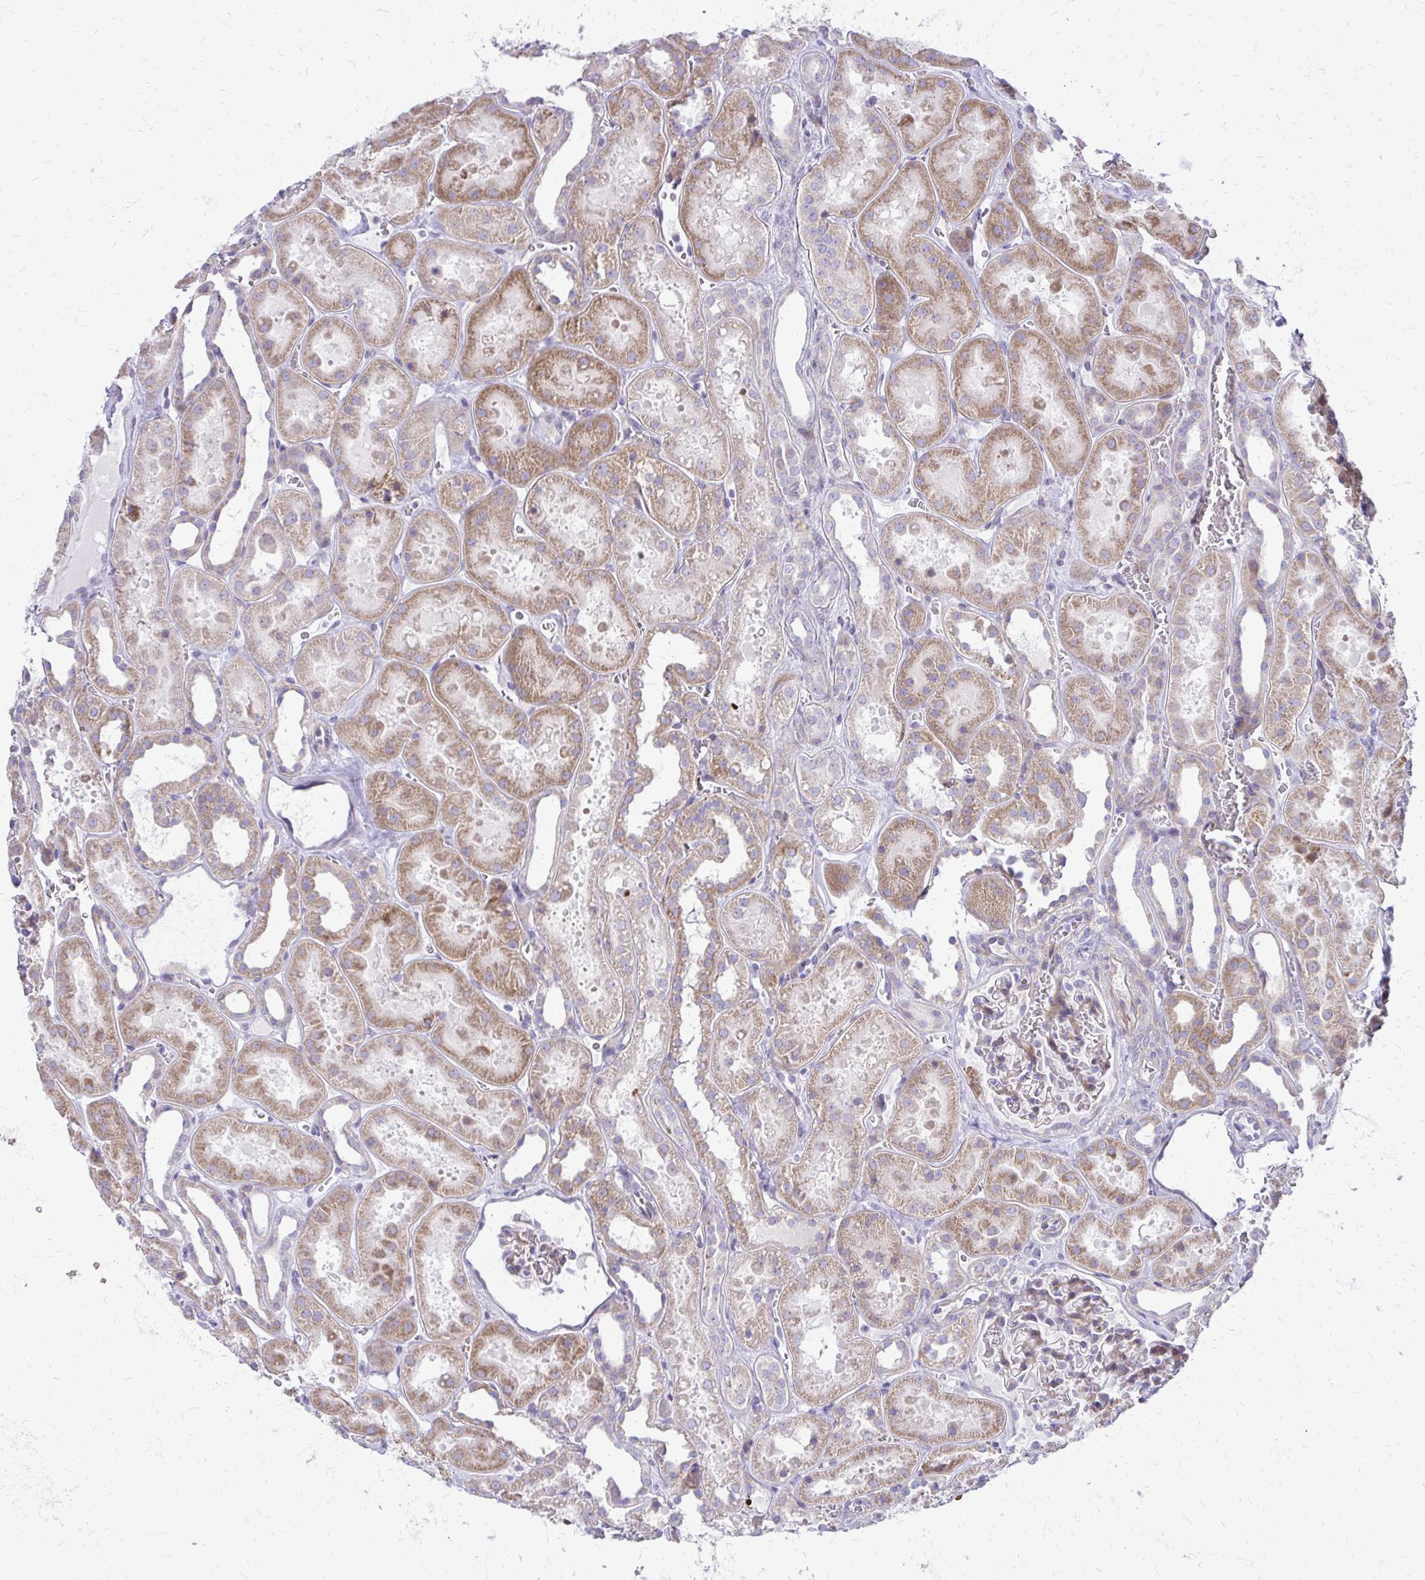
{"staining": {"intensity": "weak", "quantity": "25%-75%", "location": "cytoplasmic/membranous"}, "tissue": "kidney", "cell_type": "Cells in glomeruli", "image_type": "normal", "snomed": [{"axis": "morphology", "description": "Normal tissue, NOS"}, {"axis": "topography", "description": "Kidney"}], "caption": "Immunohistochemistry of benign human kidney demonstrates low levels of weak cytoplasmic/membranous positivity in about 25%-75% of cells in glomeruli. (DAB (3,3'-diaminobenzidine) = brown stain, brightfield microscopy at high magnification).", "gene": "FUNDC2", "patient": {"sex": "female", "age": 41}}